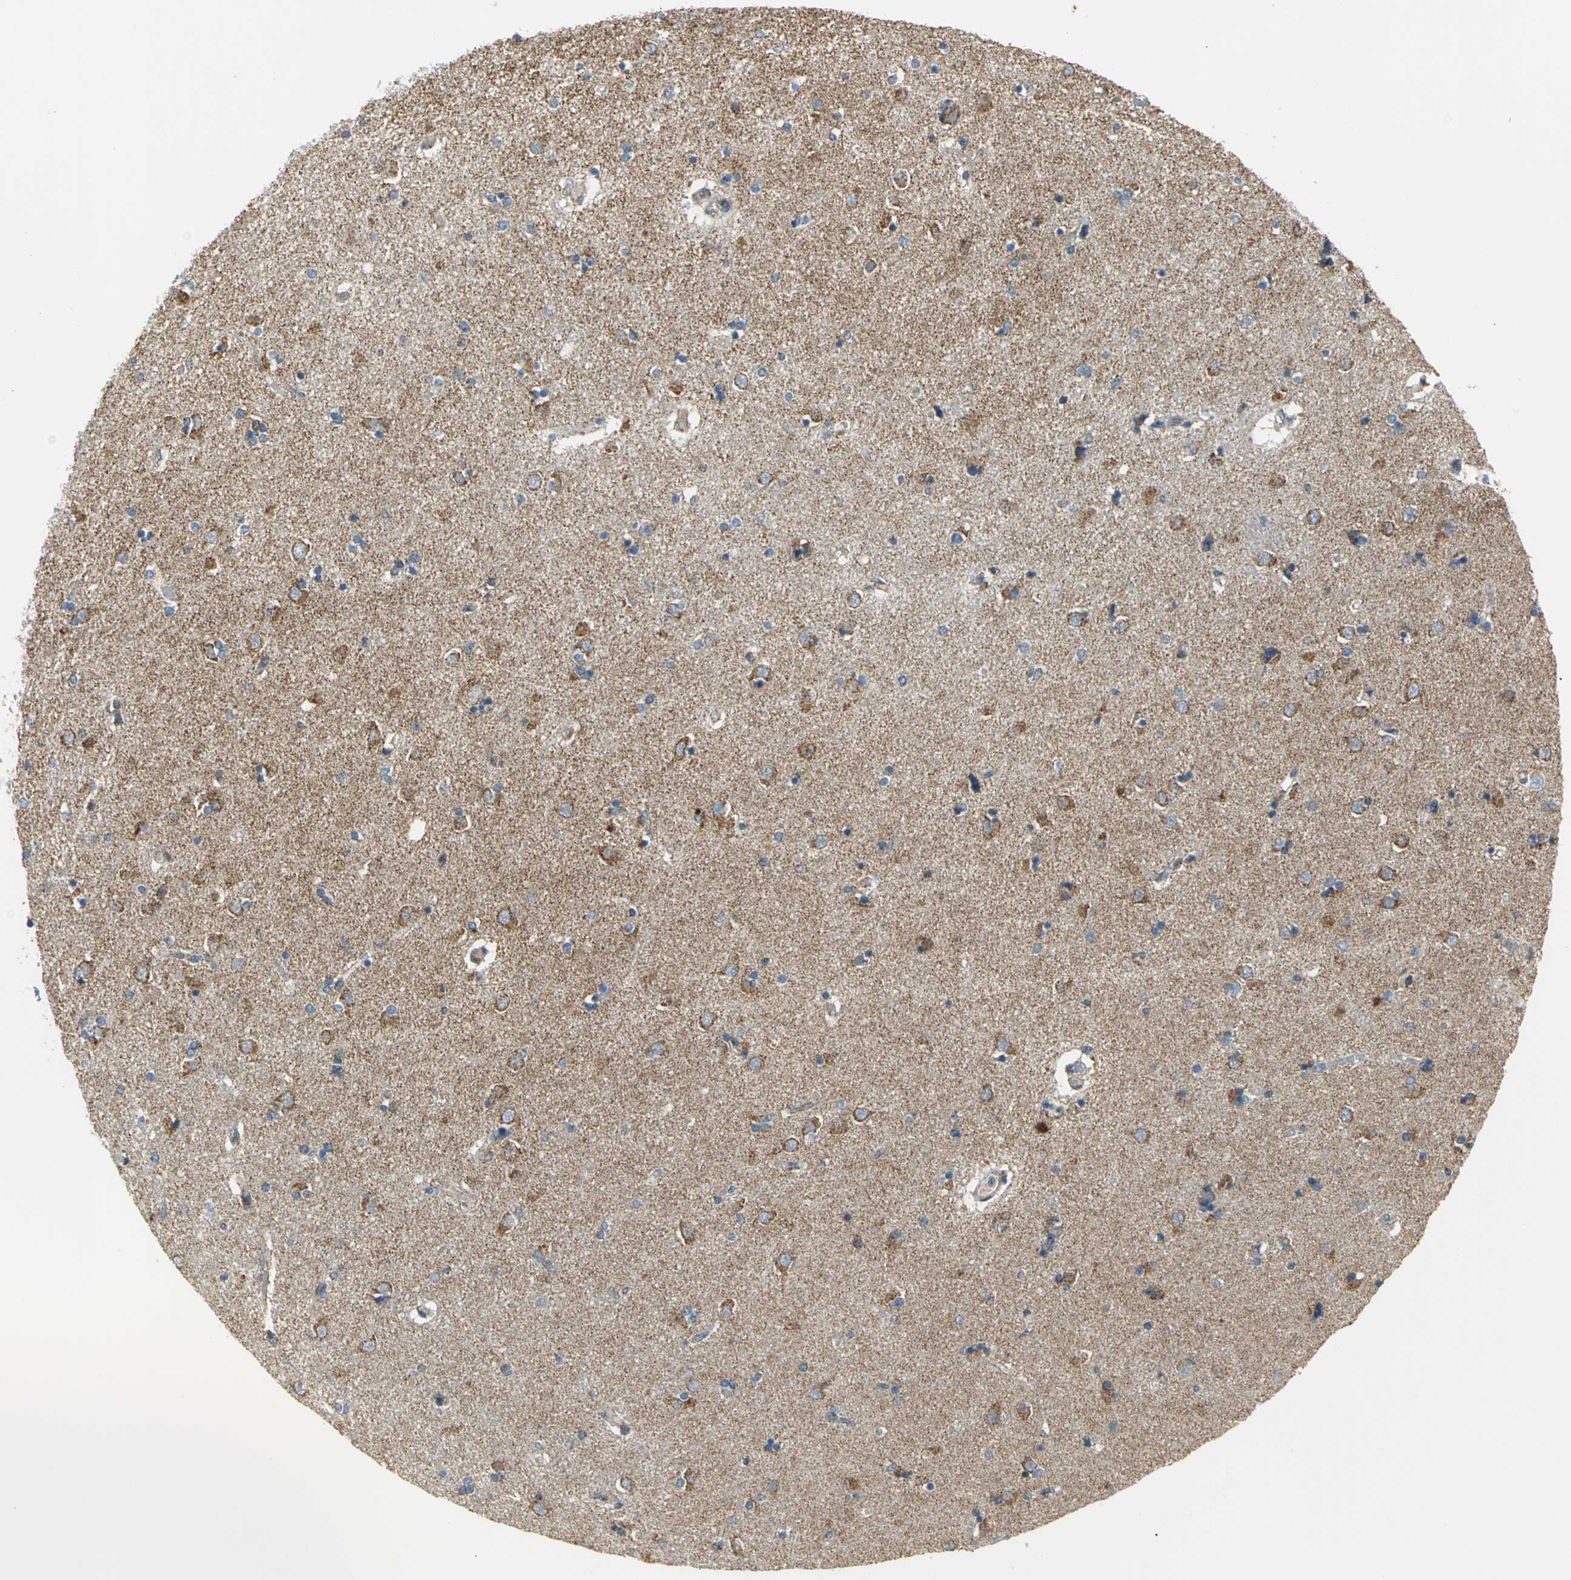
{"staining": {"intensity": "strong", "quantity": "25%-75%", "location": "cytoplasmic/membranous"}, "tissue": "caudate", "cell_type": "Glial cells", "image_type": "normal", "snomed": [{"axis": "morphology", "description": "Normal tissue, NOS"}, {"axis": "topography", "description": "Lateral ventricle wall"}], "caption": "IHC photomicrograph of normal caudate: caudate stained using immunohistochemistry (IHC) reveals high levels of strong protein expression localized specifically in the cytoplasmic/membranous of glial cells, appearing as a cytoplasmic/membranous brown color.", "gene": "NDUFB5", "patient": {"sex": "female", "age": 54}}